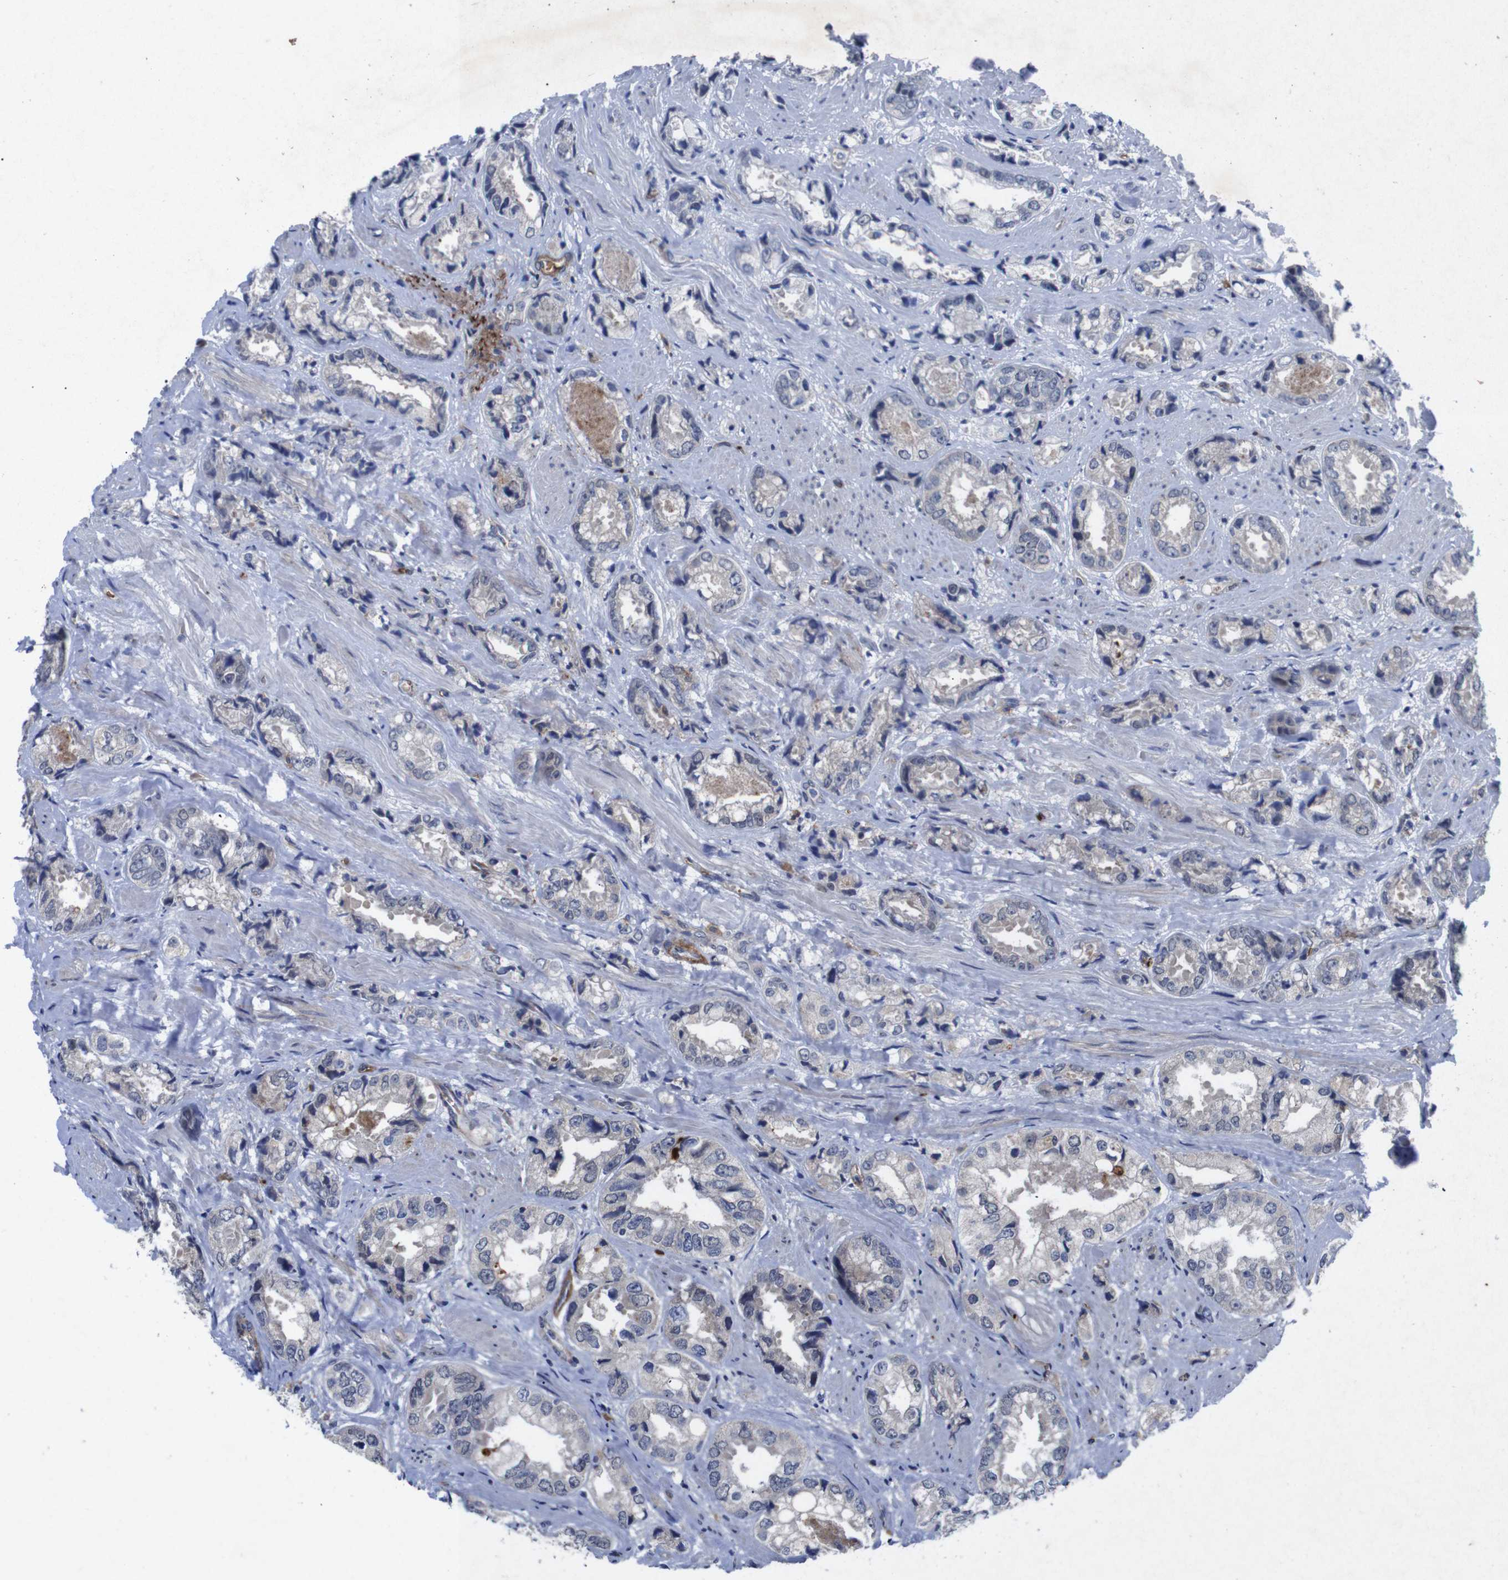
{"staining": {"intensity": "negative", "quantity": "none", "location": "none"}, "tissue": "prostate cancer", "cell_type": "Tumor cells", "image_type": "cancer", "snomed": [{"axis": "morphology", "description": "Adenocarcinoma, High grade"}, {"axis": "topography", "description": "Prostate"}], "caption": "Prostate high-grade adenocarcinoma stained for a protein using immunohistochemistry displays no staining tumor cells.", "gene": "SPTB", "patient": {"sex": "male", "age": 61}}